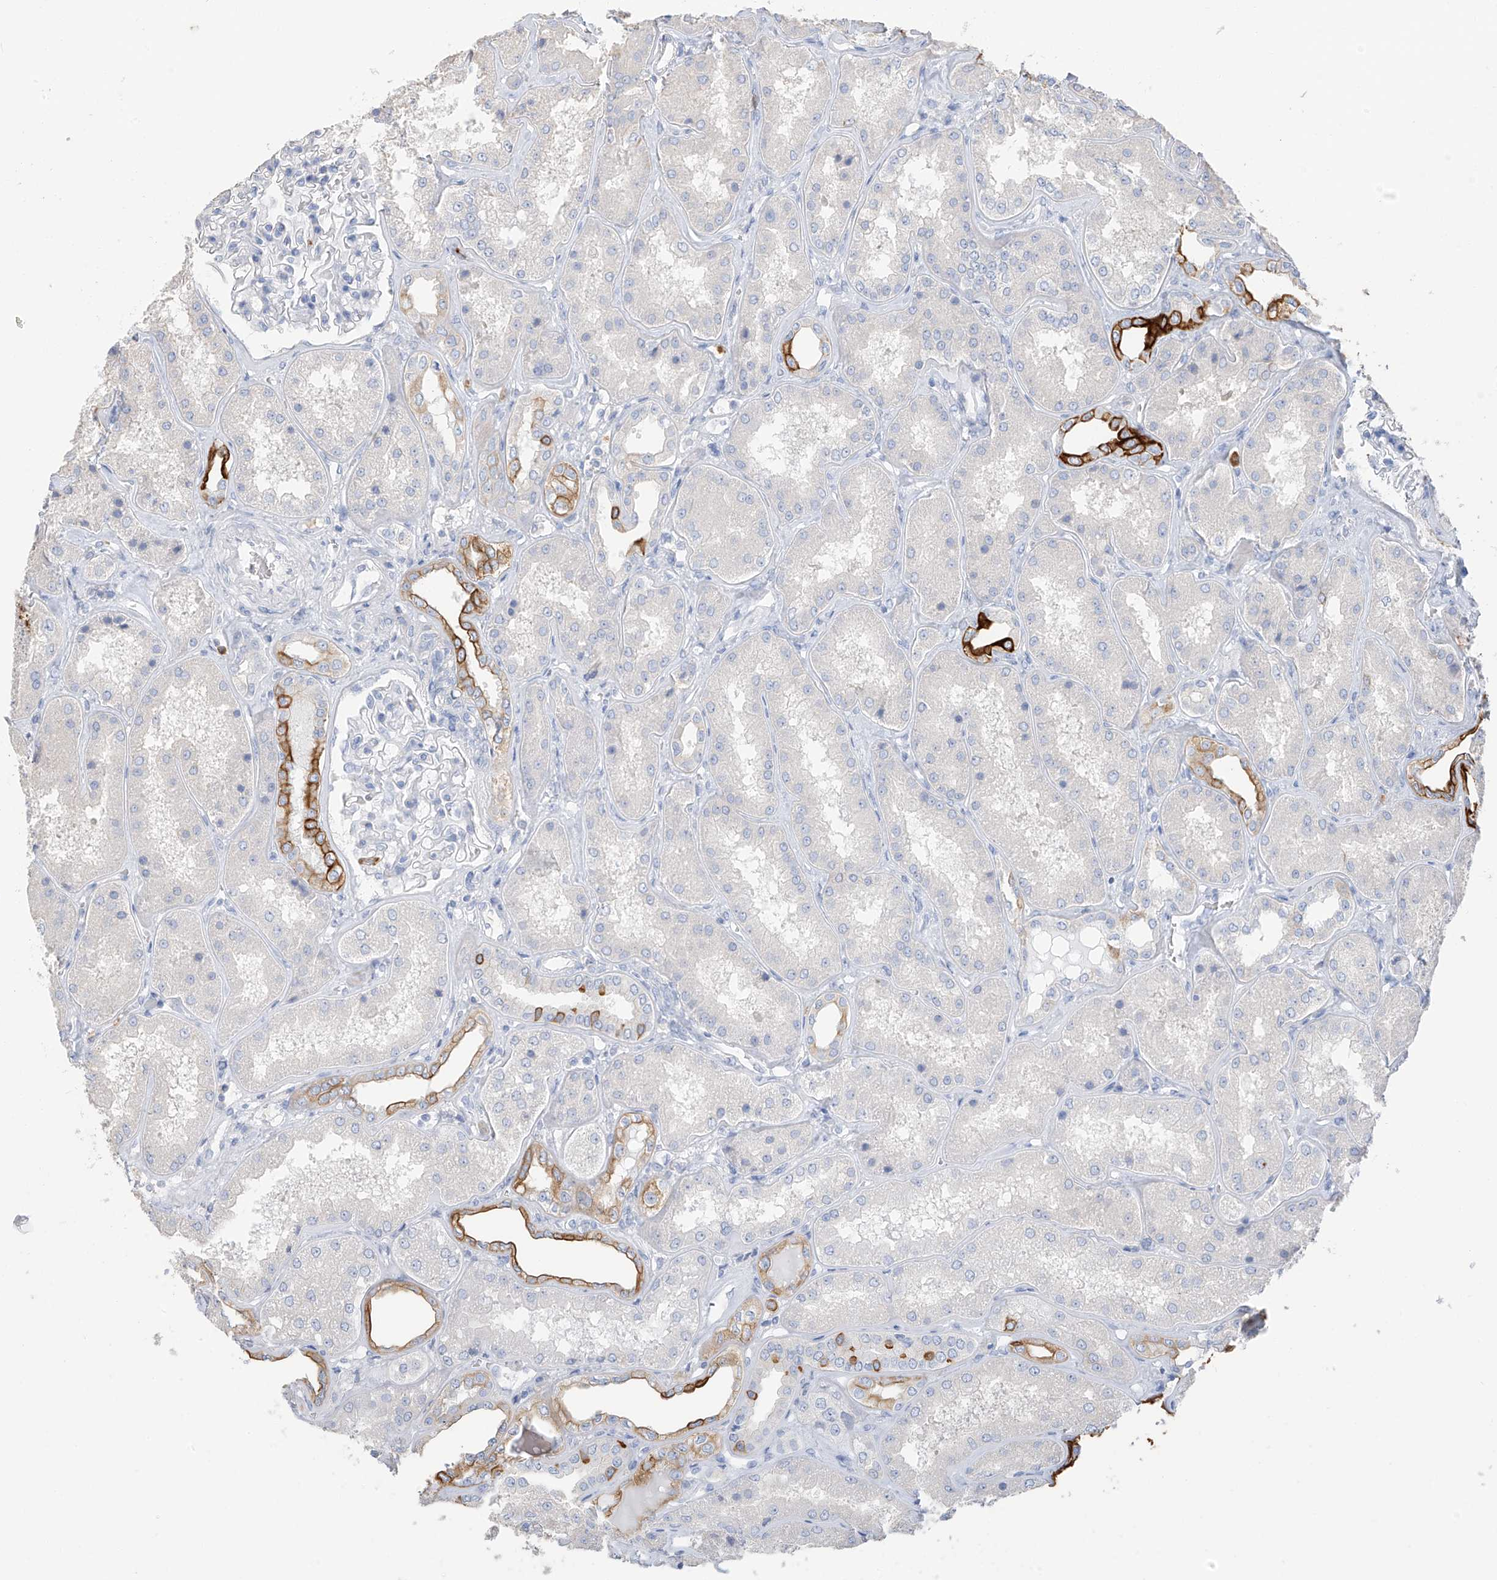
{"staining": {"intensity": "negative", "quantity": "none", "location": "none"}, "tissue": "kidney", "cell_type": "Cells in glomeruli", "image_type": "normal", "snomed": [{"axis": "morphology", "description": "Normal tissue, NOS"}, {"axis": "topography", "description": "Kidney"}], "caption": "Kidney was stained to show a protein in brown. There is no significant staining in cells in glomeruli. Brightfield microscopy of immunohistochemistry stained with DAB (brown) and hematoxylin (blue), captured at high magnification.", "gene": "PAFAH1B3", "patient": {"sex": "female", "age": 56}}